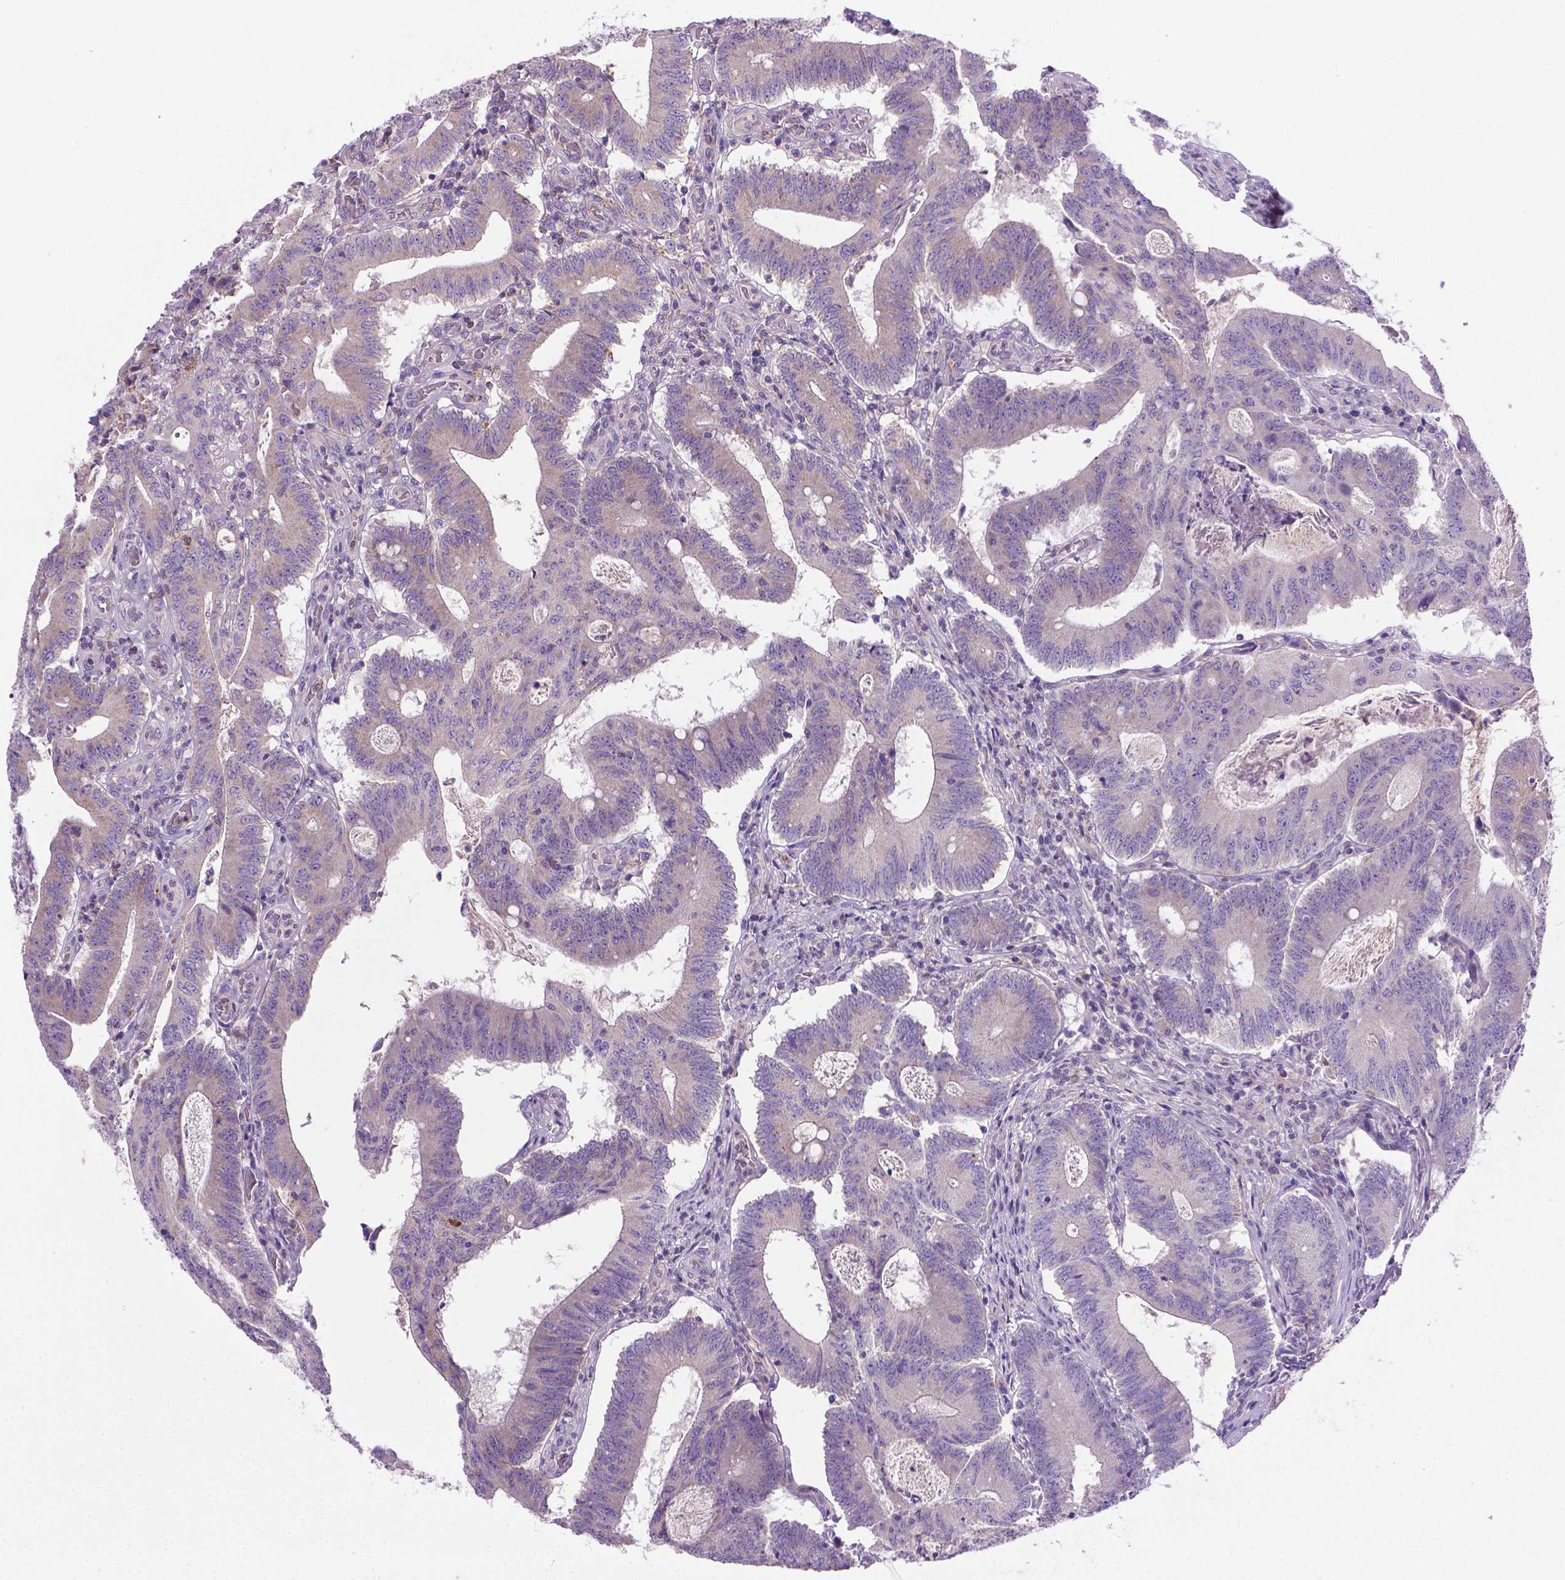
{"staining": {"intensity": "negative", "quantity": "none", "location": "none"}, "tissue": "colorectal cancer", "cell_type": "Tumor cells", "image_type": "cancer", "snomed": [{"axis": "morphology", "description": "Adenocarcinoma, NOS"}, {"axis": "topography", "description": "Colon"}], "caption": "Immunohistochemistry micrograph of human colorectal cancer (adenocarcinoma) stained for a protein (brown), which reveals no positivity in tumor cells. (Stains: DAB (3,3'-diaminobenzidine) IHC with hematoxylin counter stain, Microscopy: brightfield microscopy at high magnification).", "gene": "SLC51B", "patient": {"sex": "female", "age": 70}}